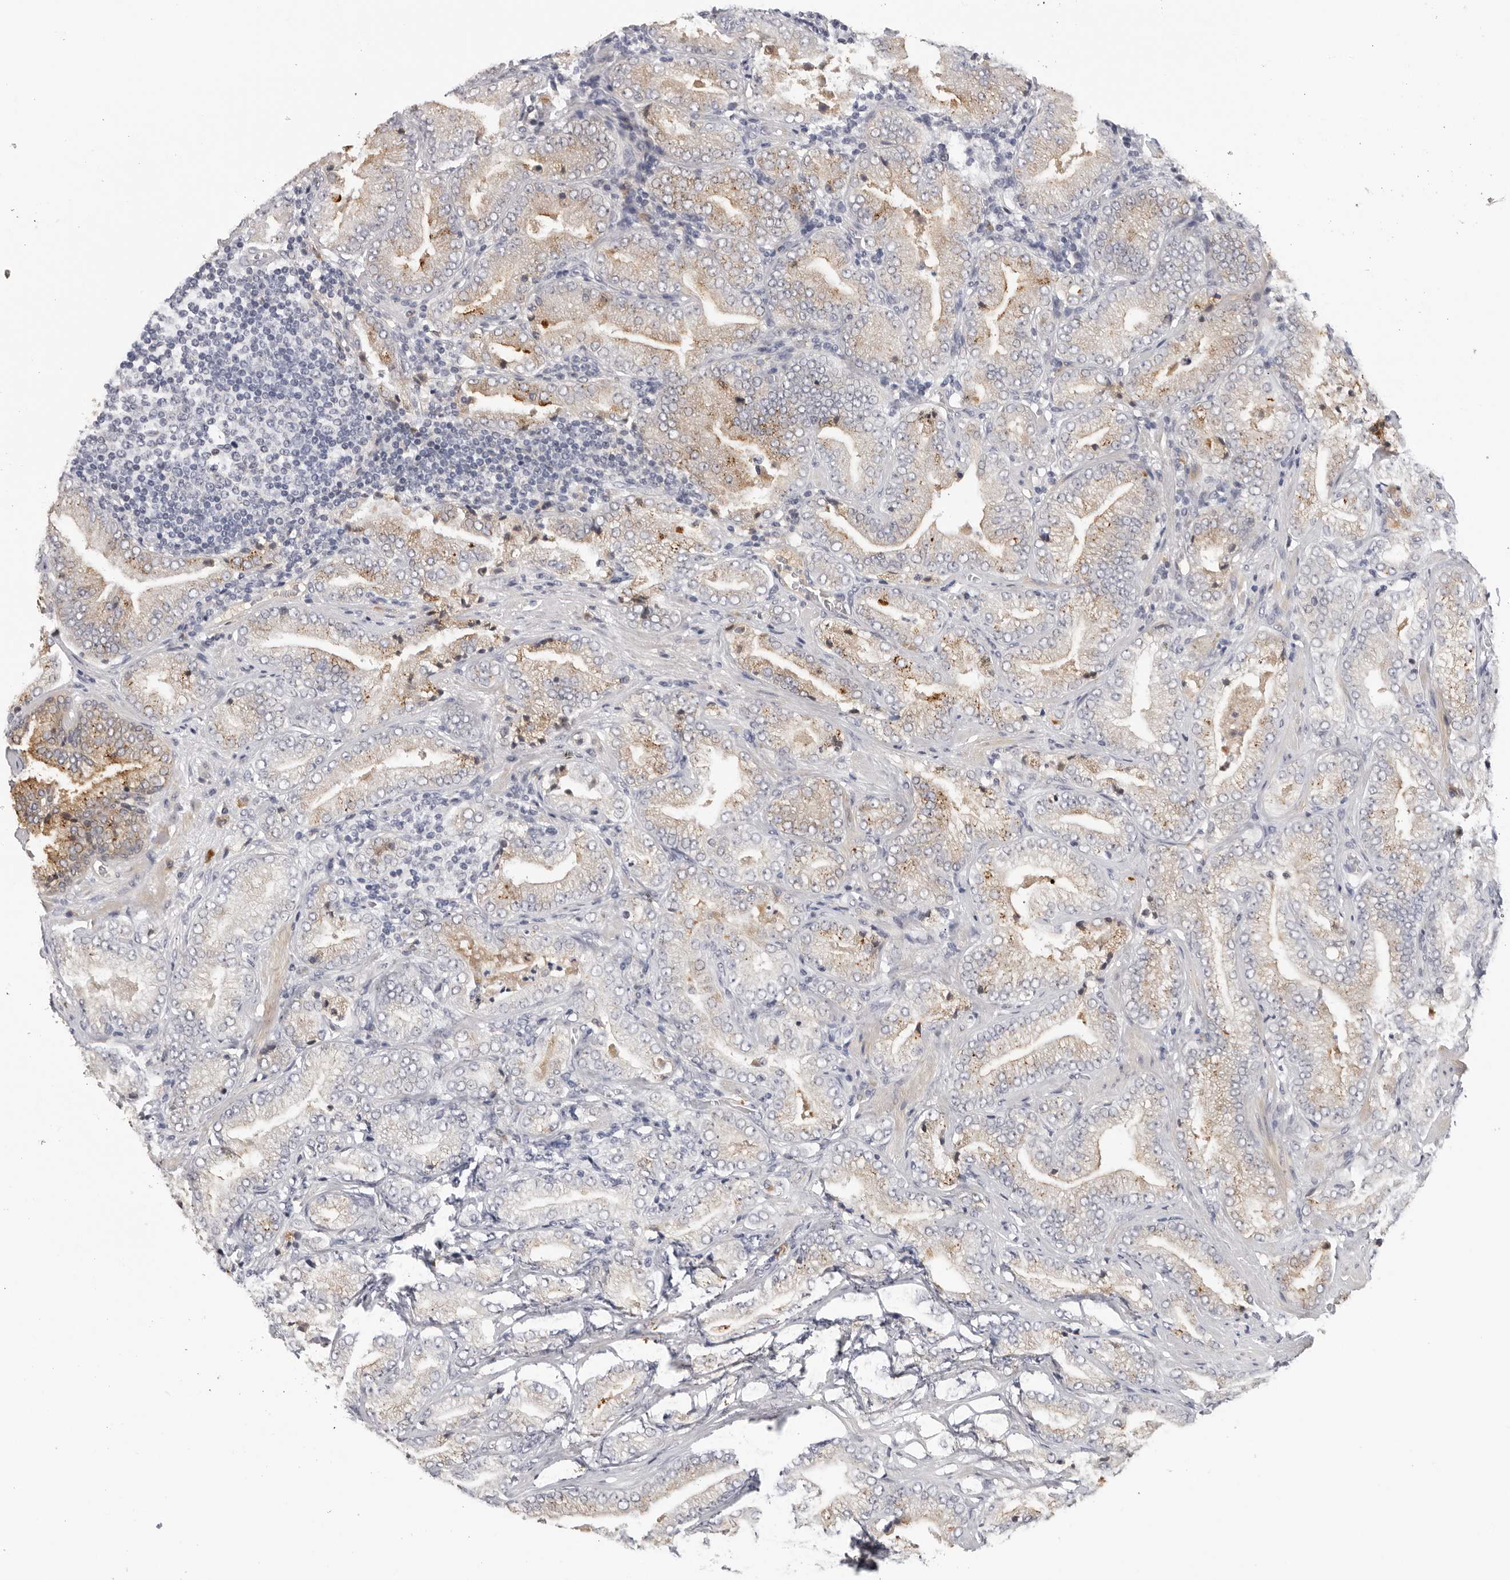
{"staining": {"intensity": "weak", "quantity": "25%-75%", "location": "cytoplasmic/membranous"}, "tissue": "prostate cancer", "cell_type": "Tumor cells", "image_type": "cancer", "snomed": [{"axis": "morphology", "description": "Adenocarcinoma, Low grade"}, {"axis": "topography", "description": "Prostate"}], "caption": "Prostate cancer stained with DAB immunohistochemistry (IHC) displays low levels of weak cytoplasmic/membranous positivity in approximately 25%-75% of tumor cells. Ihc stains the protein of interest in brown and the nuclei are stained blue.", "gene": "ZNF502", "patient": {"sex": "male", "age": 62}}